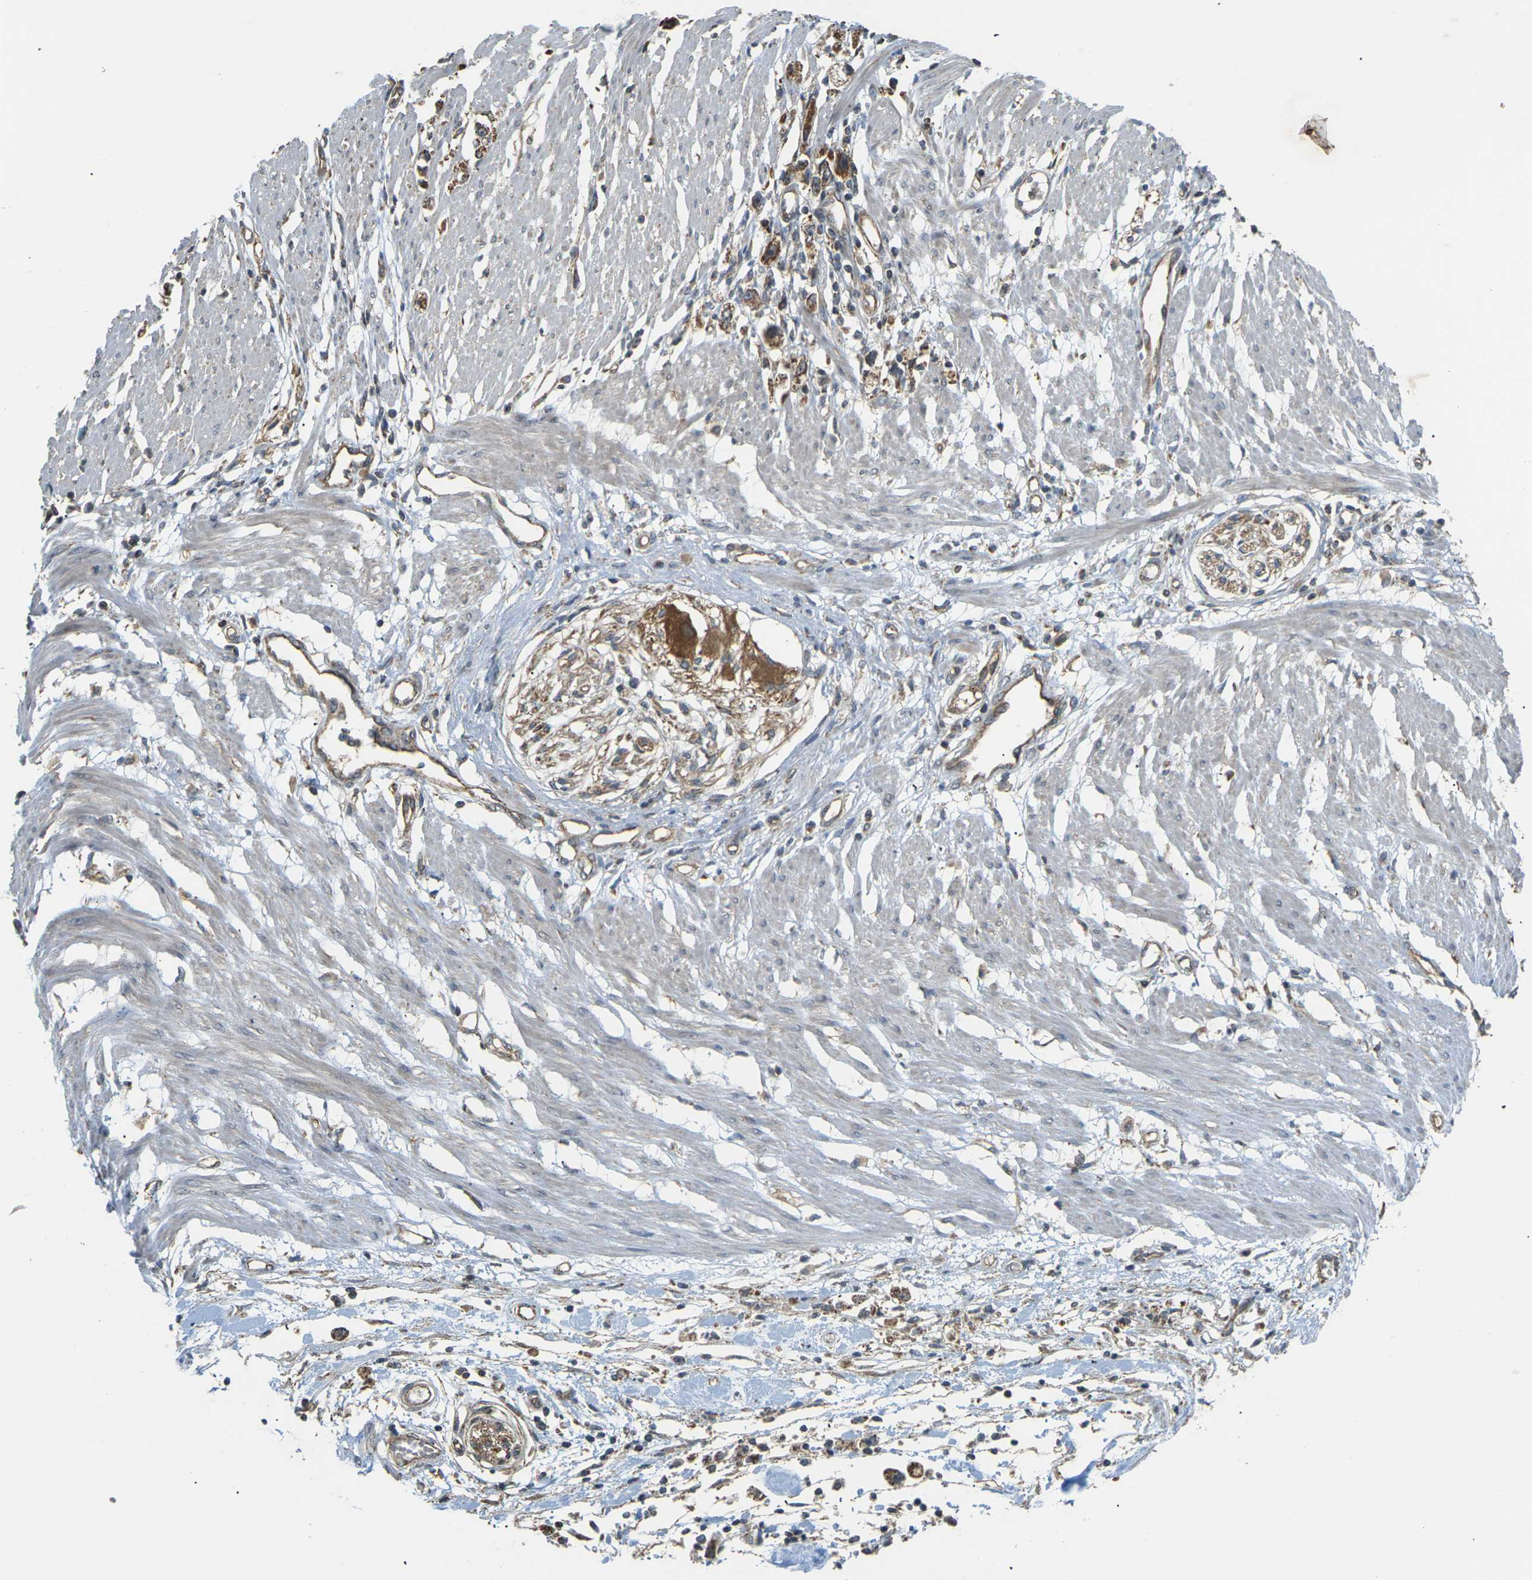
{"staining": {"intensity": "moderate", "quantity": ">75%", "location": "cytoplasmic/membranous"}, "tissue": "stomach cancer", "cell_type": "Tumor cells", "image_type": "cancer", "snomed": [{"axis": "morphology", "description": "Adenocarcinoma, NOS"}, {"axis": "topography", "description": "Stomach"}], "caption": "About >75% of tumor cells in human stomach cancer (adenocarcinoma) demonstrate moderate cytoplasmic/membranous protein staining as visualized by brown immunohistochemical staining.", "gene": "KSR1", "patient": {"sex": "female", "age": 59}}